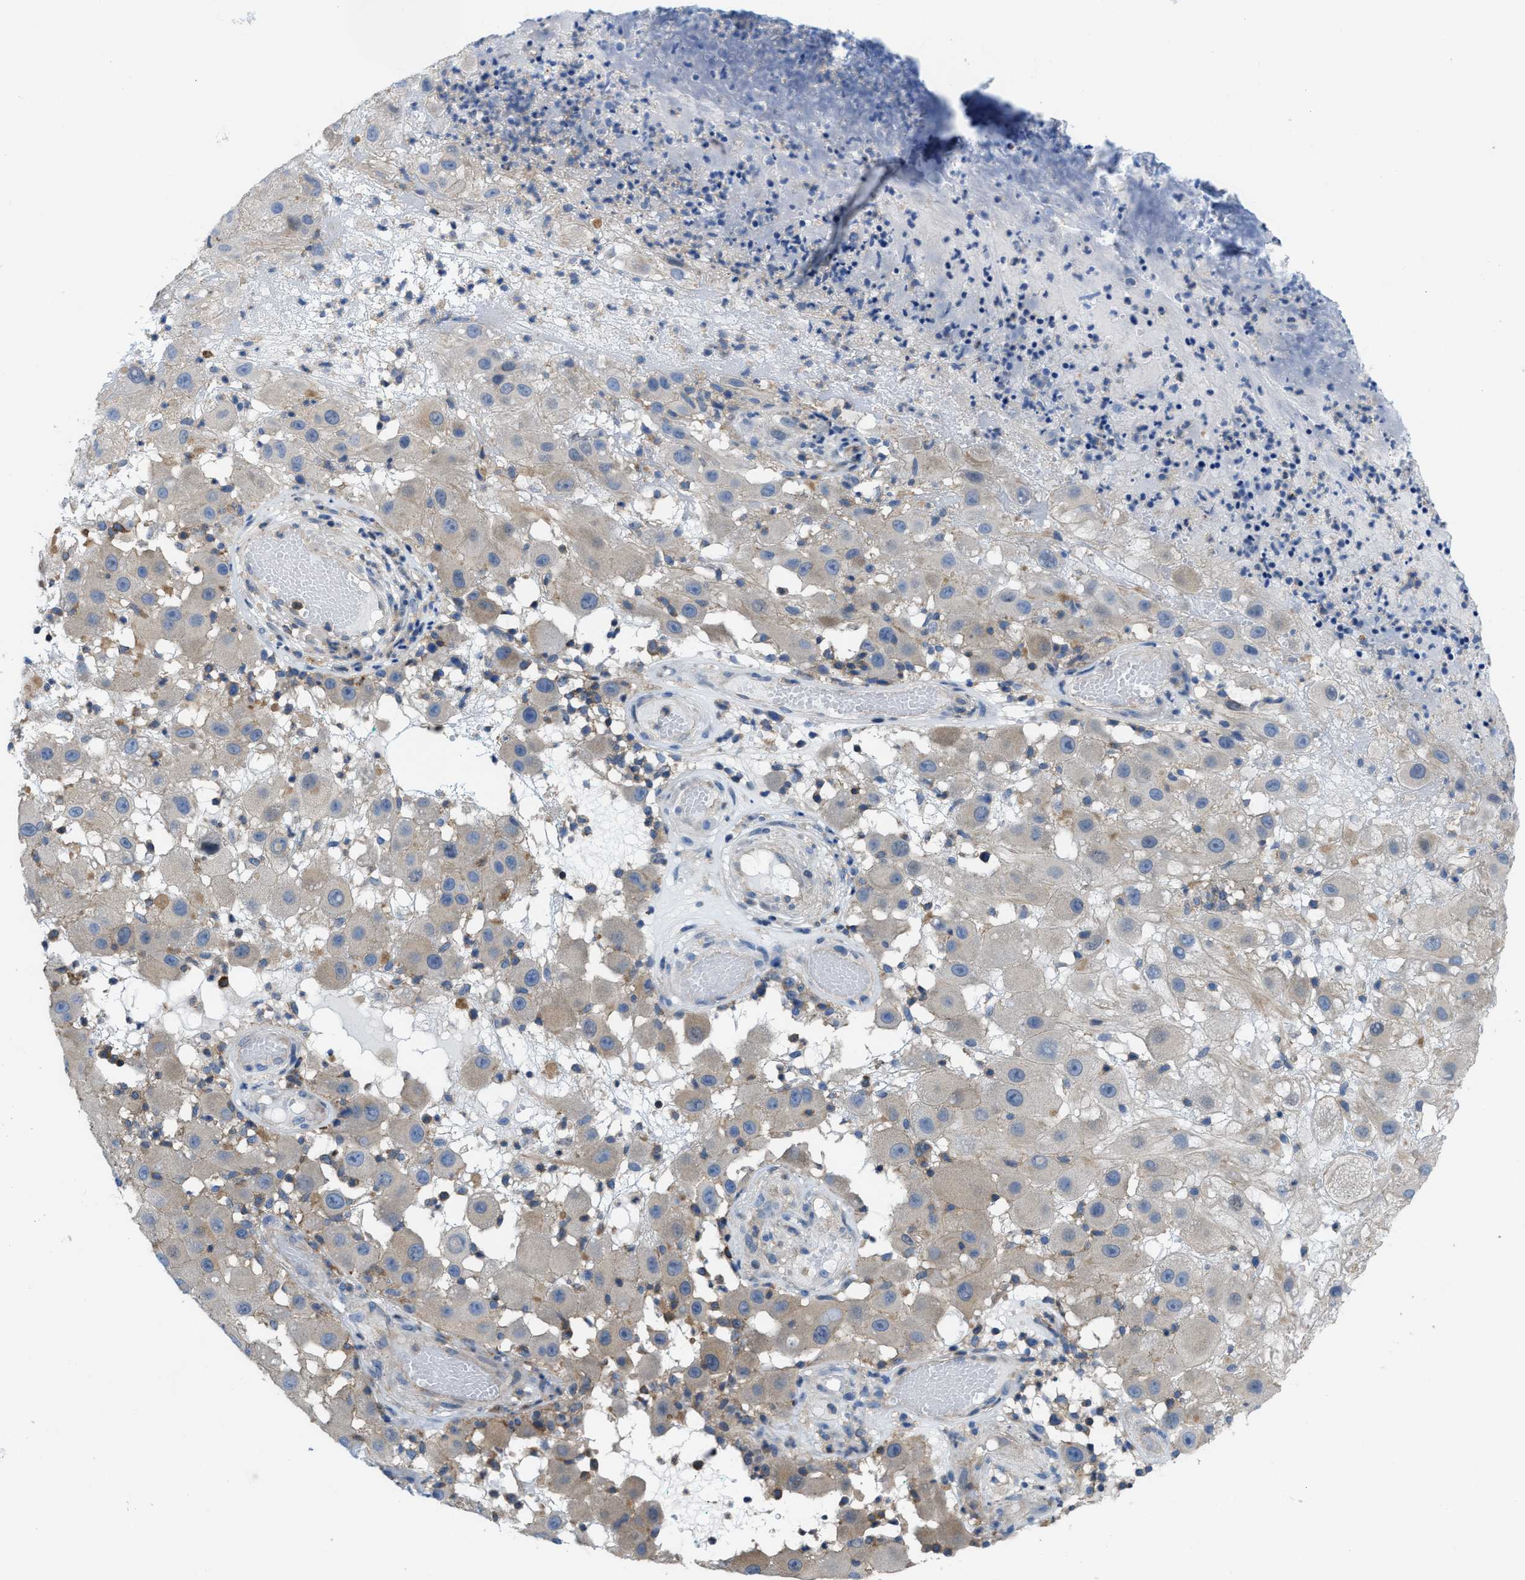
{"staining": {"intensity": "weak", "quantity": "<25%", "location": "cytoplasmic/membranous"}, "tissue": "melanoma", "cell_type": "Tumor cells", "image_type": "cancer", "snomed": [{"axis": "morphology", "description": "Malignant melanoma, NOS"}, {"axis": "topography", "description": "Skin"}], "caption": "High magnification brightfield microscopy of melanoma stained with DAB (brown) and counterstained with hematoxylin (blue): tumor cells show no significant staining. The staining is performed using DAB brown chromogen with nuclei counter-stained in using hematoxylin.", "gene": "MYO18A", "patient": {"sex": "female", "age": 81}}